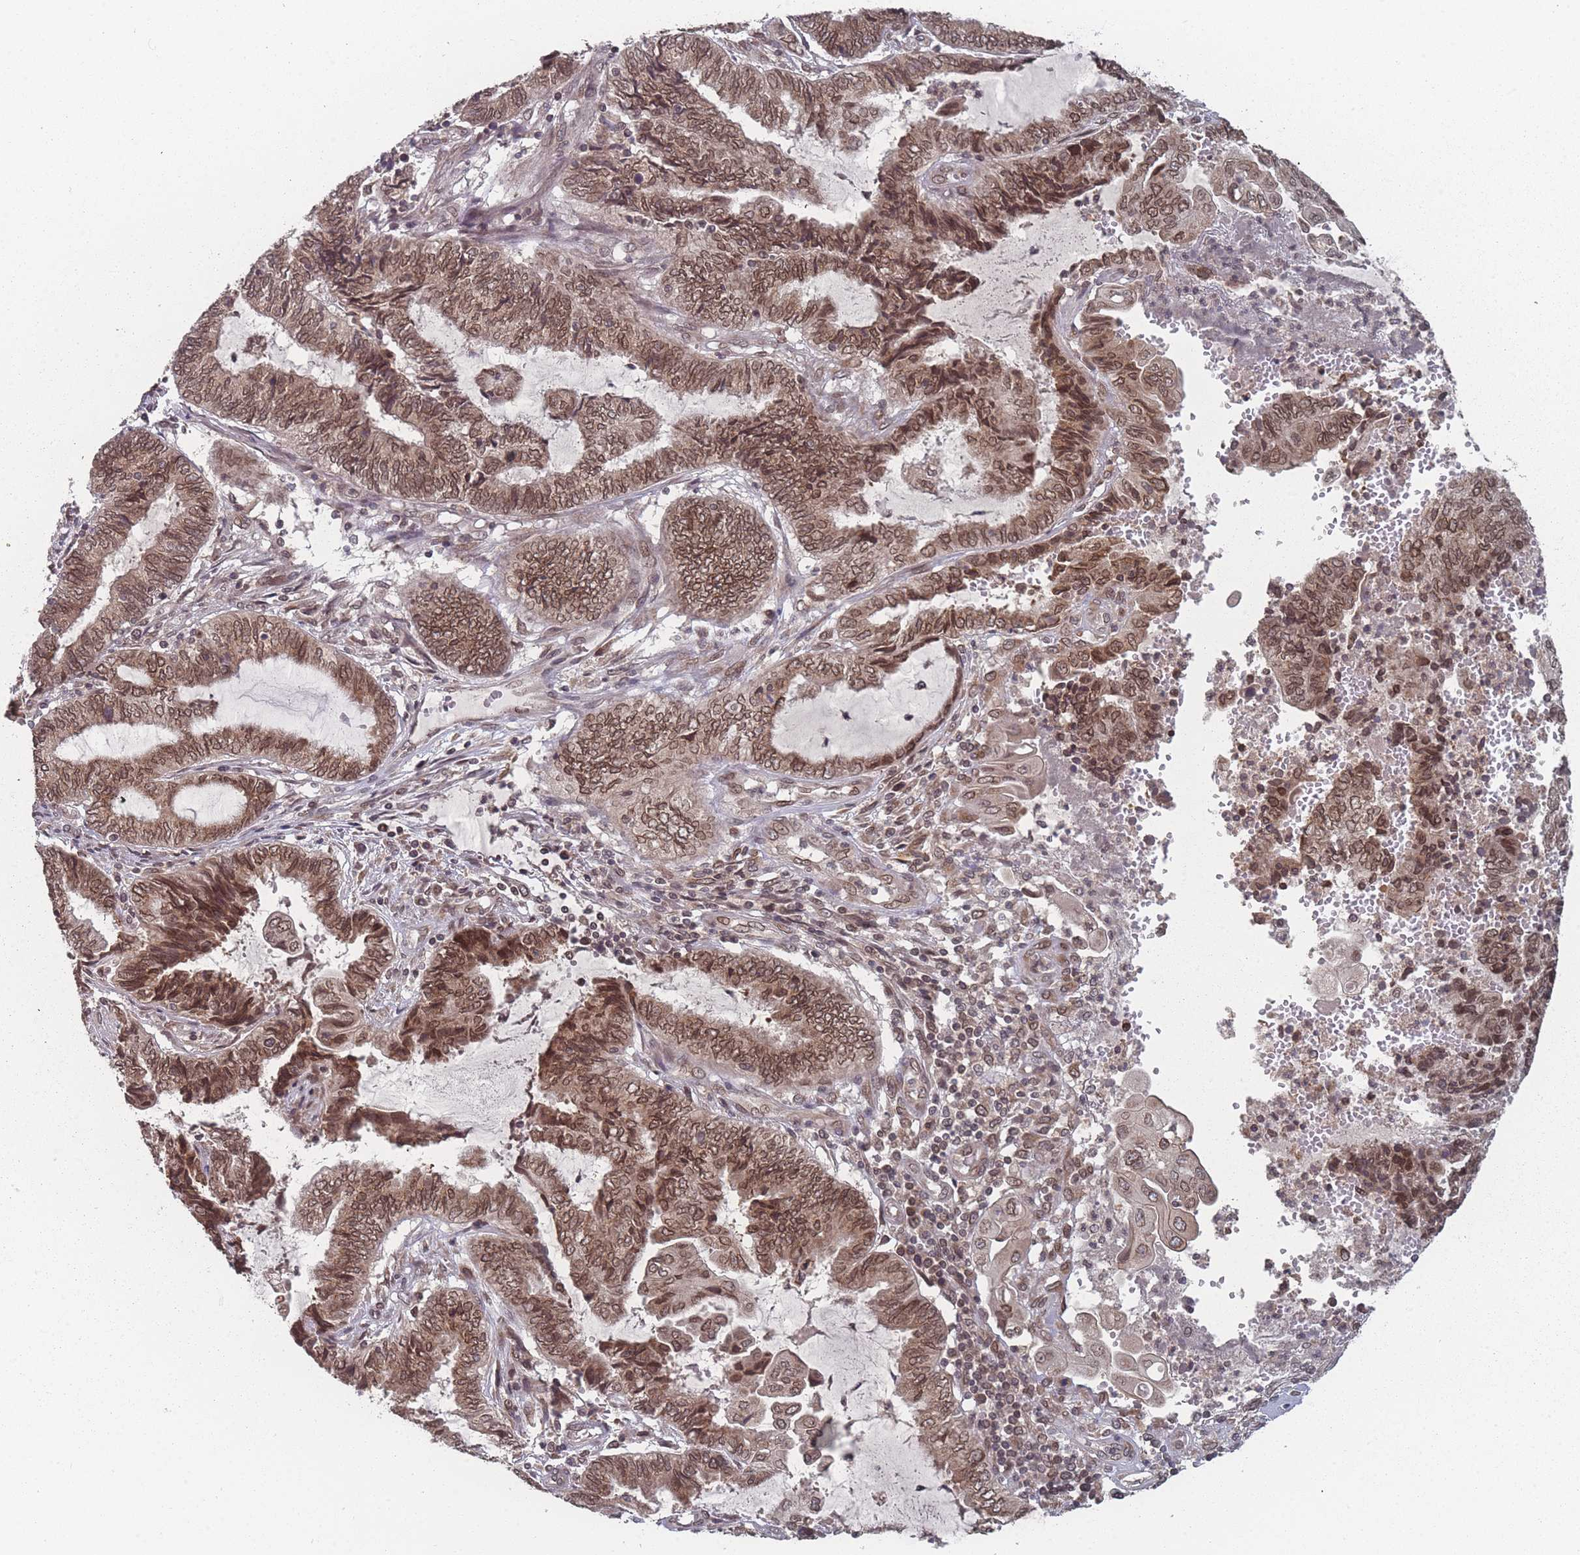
{"staining": {"intensity": "moderate", "quantity": ">75%", "location": "cytoplasmic/membranous,nuclear"}, "tissue": "endometrial cancer", "cell_type": "Tumor cells", "image_type": "cancer", "snomed": [{"axis": "morphology", "description": "Adenocarcinoma, NOS"}, {"axis": "topography", "description": "Uterus"}, {"axis": "topography", "description": "Endometrium"}], "caption": "Immunohistochemical staining of endometrial cancer displays medium levels of moderate cytoplasmic/membranous and nuclear expression in approximately >75% of tumor cells.", "gene": "TBC1D25", "patient": {"sex": "female", "age": 70}}